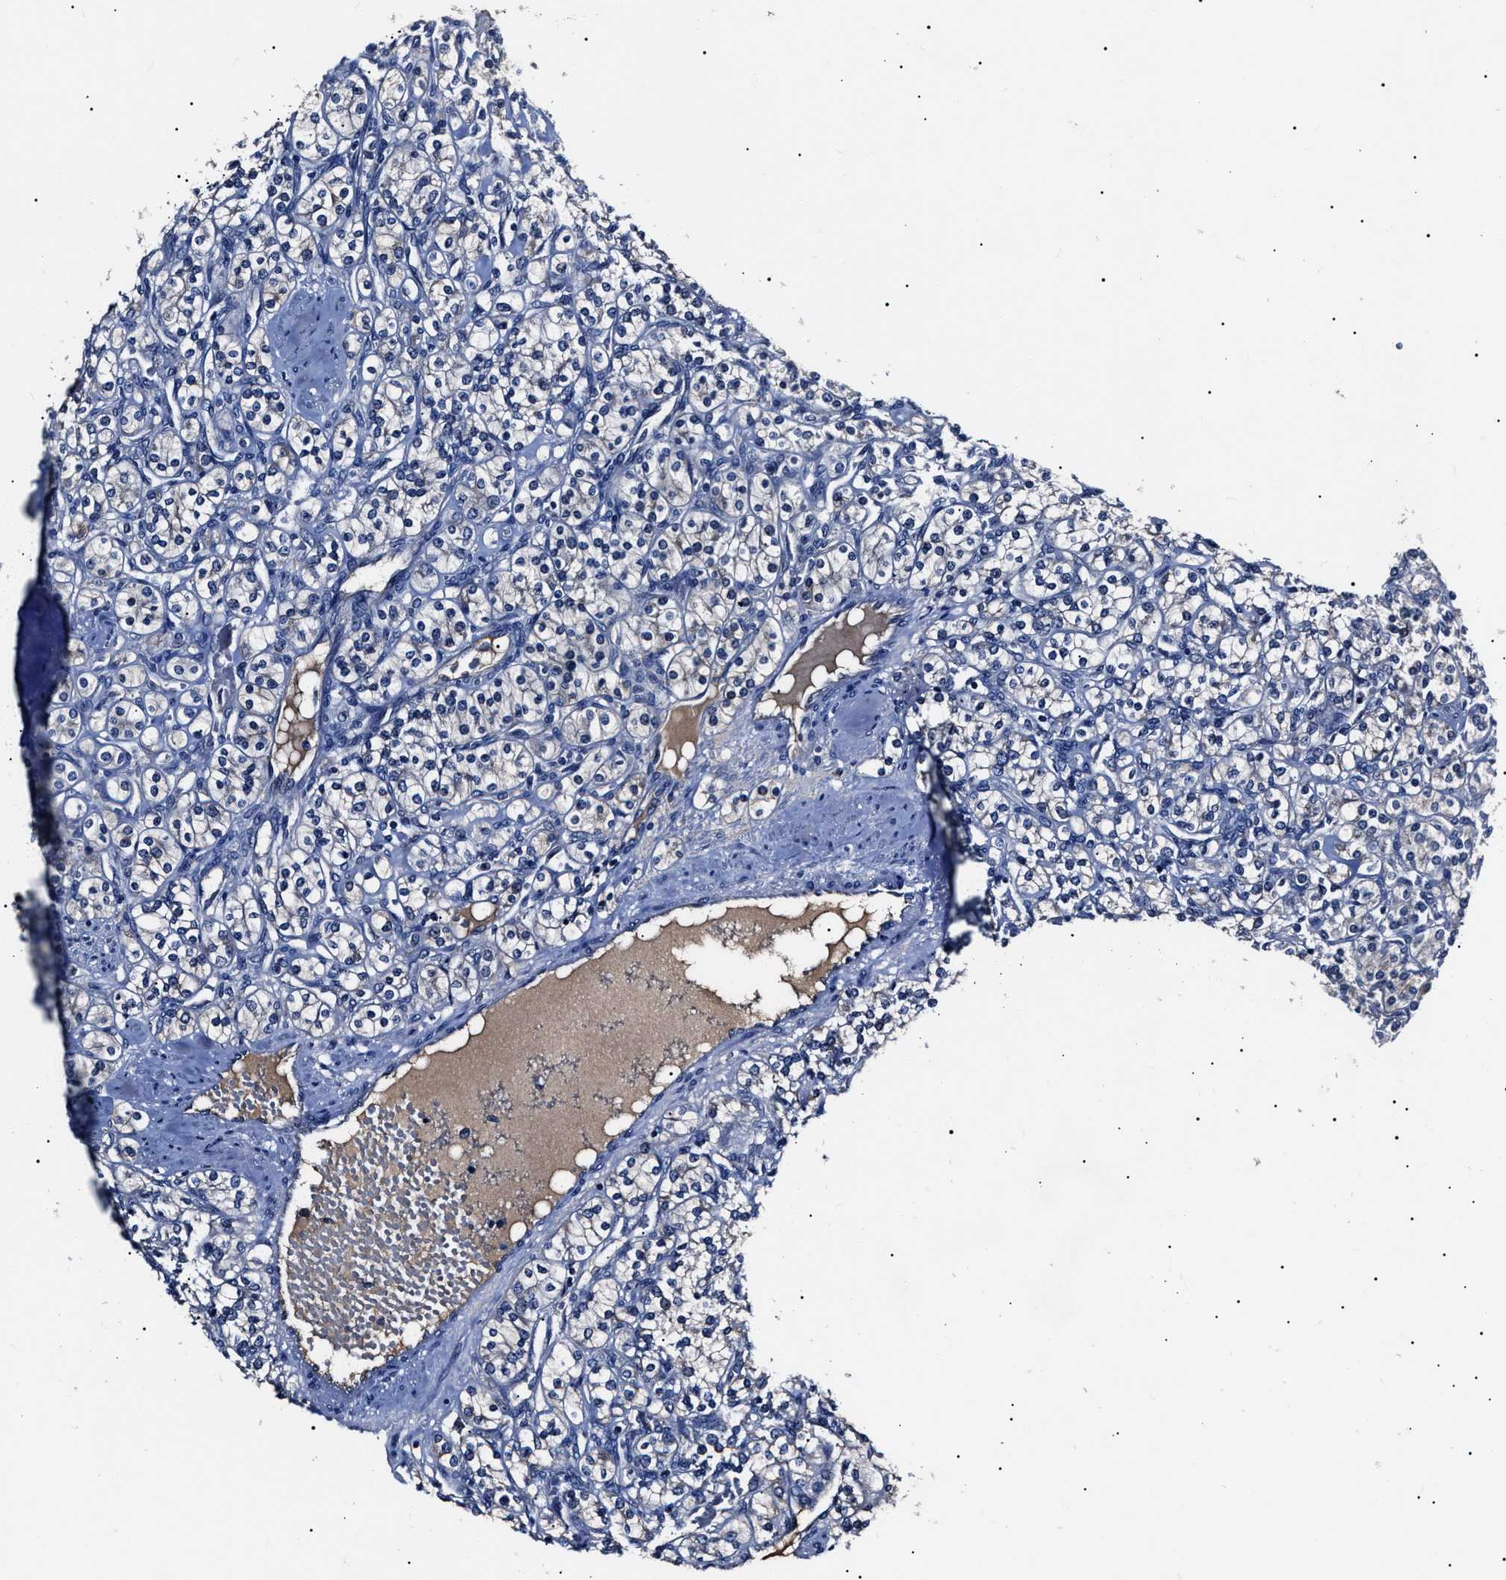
{"staining": {"intensity": "negative", "quantity": "none", "location": "none"}, "tissue": "renal cancer", "cell_type": "Tumor cells", "image_type": "cancer", "snomed": [{"axis": "morphology", "description": "Adenocarcinoma, NOS"}, {"axis": "topography", "description": "Kidney"}], "caption": "Photomicrograph shows no significant protein staining in tumor cells of adenocarcinoma (renal). (Stains: DAB (3,3'-diaminobenzidine) immunohistochemistry (IHC) with hematoxylin counter stain, Microscopy: brightfield microscopy at high magnification).", "gene": "IFT81", "patient": {"sex": "male", "age": 77}}